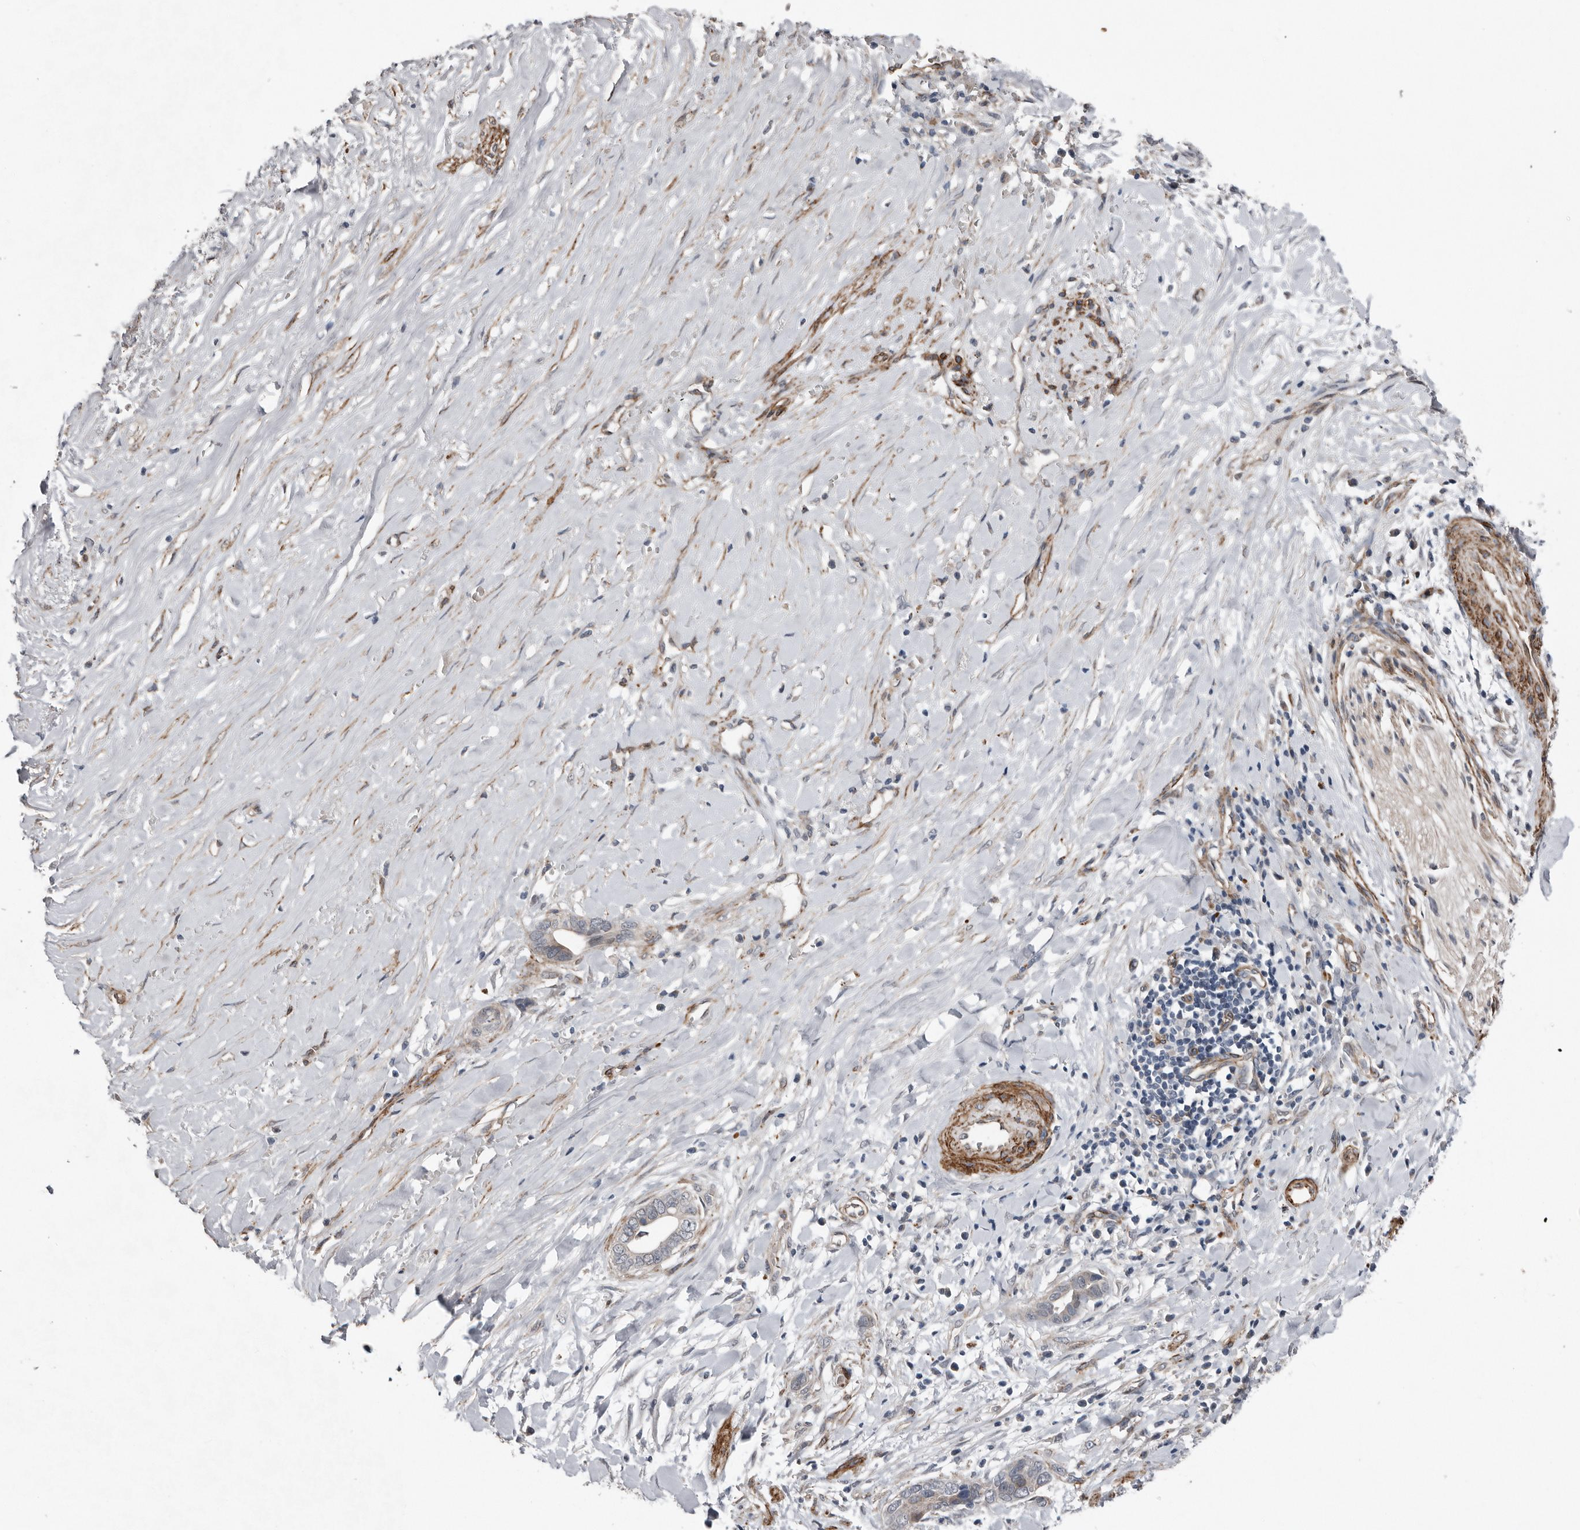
{"staining": {"intensity": "negative", "quantity": "none", "location": "none"}, "tissue": "liver cancer", "cell_type": "Tumor cells", "image_type": "cancer", "snomed": [{"axis": "morphology", "description": "Cholangiocarcinoma"}, {"axis": "topography", "description": "Liver"}], "caption": "Immunohistochemical staining of human liver cholangiocarcinoma shows no significant expression in tumor cells.", "gene": "RANBP17", "patient": {"sex": "female", "age": 79}}